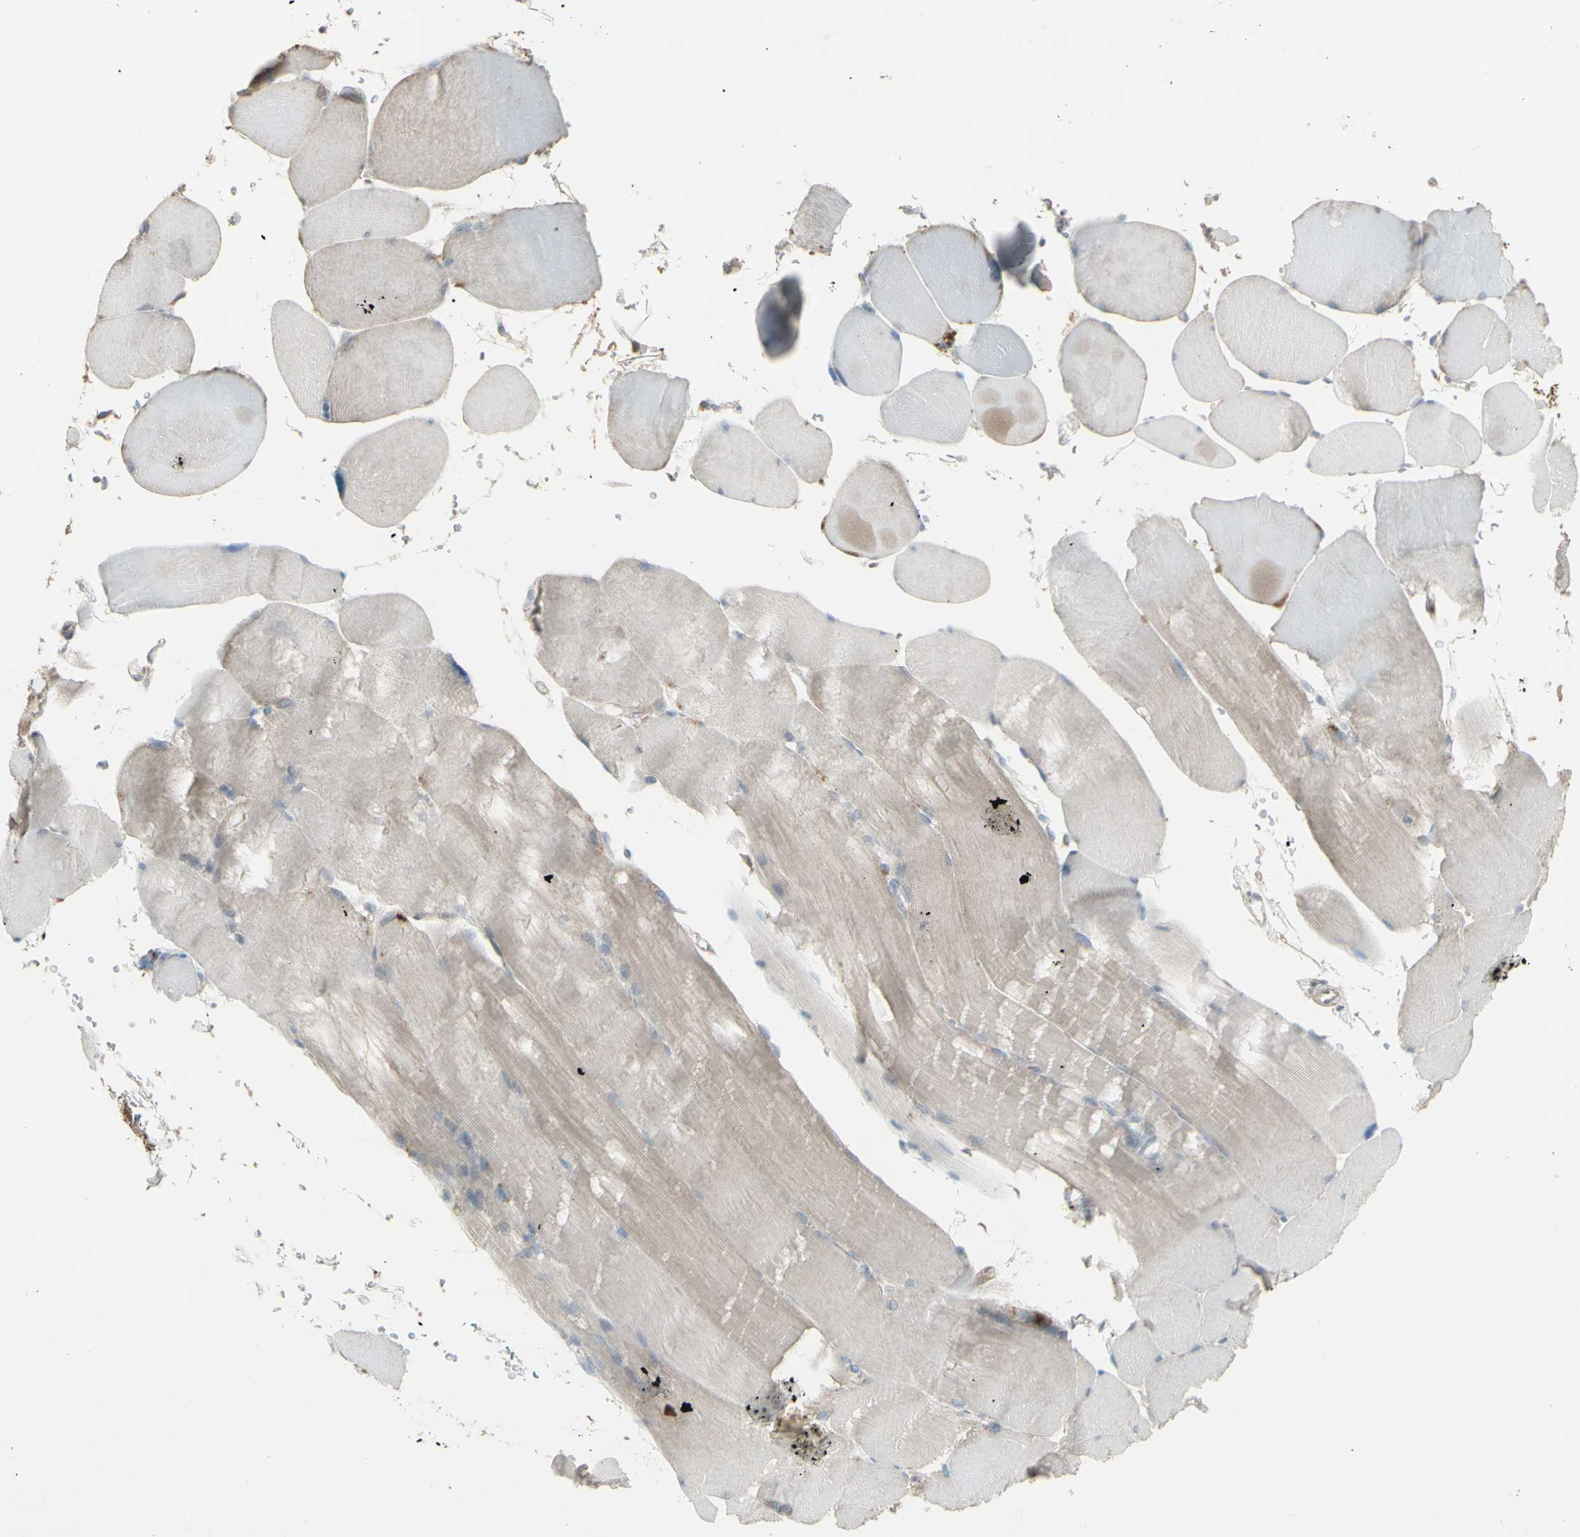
{"staining": {"intensity": "negative", "quantity": "none", "location": "none"}, "tissue": "skeletal muscle", "cell_type": "Myocytes", "image_type": "normal", "snomed": [{"axis": "morphology", "description": "Normal tissue, NOS"}, {"axis": "topography", "description": "Skin"}, {"axis": "topography", "description": "Skeletal muscle"}], "caption": "DAB immunohistochemical staining of normal human skeletal muscle shows no significant positivity in myocytes. (DAB (3,3'-diaminobenzidine) IHC, high magnification).", "gene": "ENSG00000285526", "patient": {"sex": "male", "age": 83}}